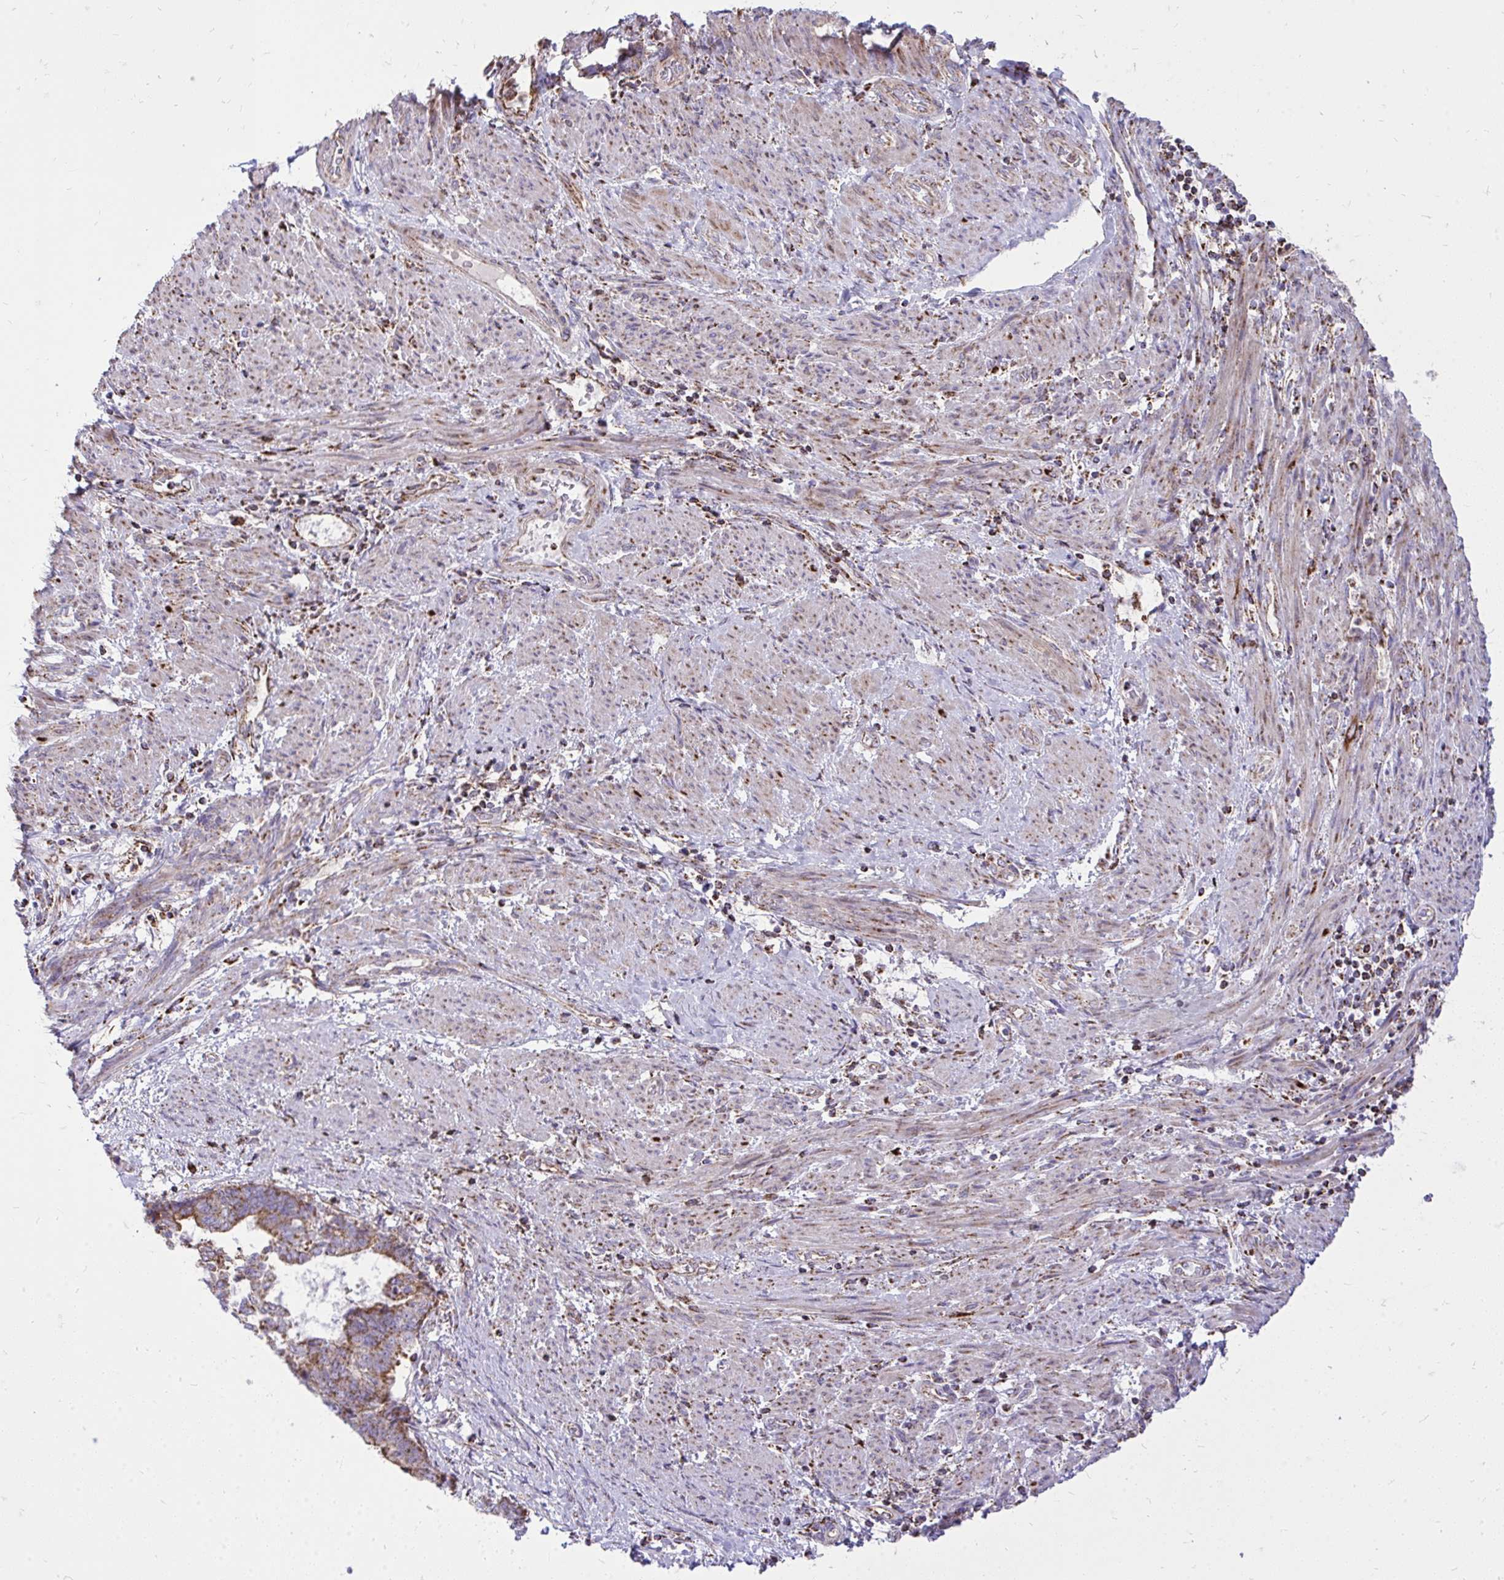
{"staining": {"intensity": "moderate", "quantity": ">75%", "location": "cytoplasmic/membranous"}, "tissue": "endometrial cancer", "cell_type": "Tumor cells", "image_type": "cancer", "snomed": [{"axis": "morphology", "description": "Adenocarcinoma, NOS"}, {"axis": "topography", "description": "Endometrium"}], "caption": "Endometrial cancer (adenocarcinoma) was stained to show a protein in brown. There is medium levels of moderate cytoplasmic/membranous staining in approximately >75% of tumor cells. (brown staining indicates protein expression, while blue staining denotes nuclei).", "gene": "SPTBN2", "patient": {"sex": "female", "age": 65}}